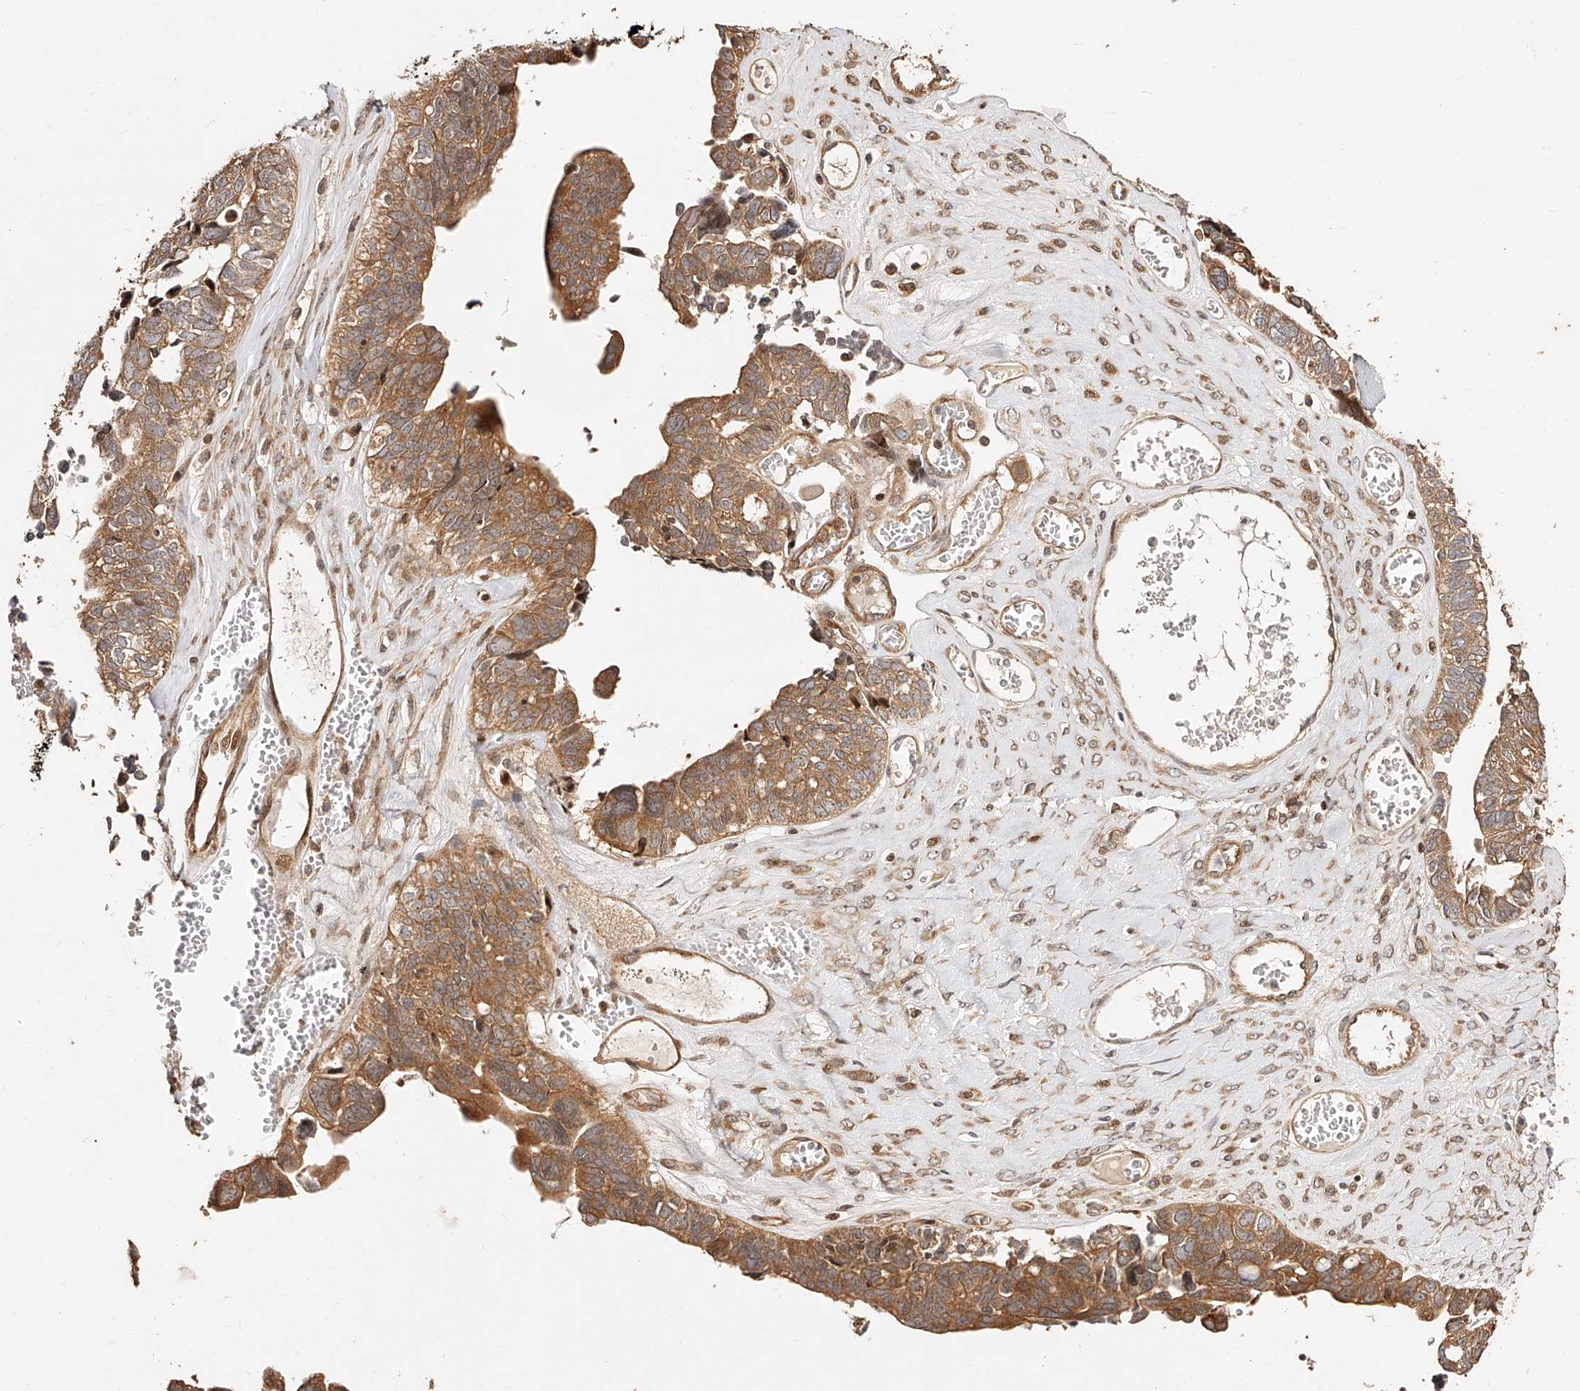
{"staining": {"intensity": "moderate", "quantity": ">75%", "location": "cytoplasmic/membranous"}, "tissue": "ovarian cancer", "cell_type": "Tumor cells", "image_type": "cancer", "snomed": [{"axis": "morphology", "description": "Cystadenocarcinoma, serous, NOS"}, {"axis": "topography", "description": "Ovary"}], "caption": "High-power microscopy captured an IHC image of serous cystadenocarcinoma (ovarian), revealing moderate cytoplasmic/membranous expression in approximately >75% of tumor cells.", "gene": "PFDN2", "patient": {"sex": "female", "age": 79}}